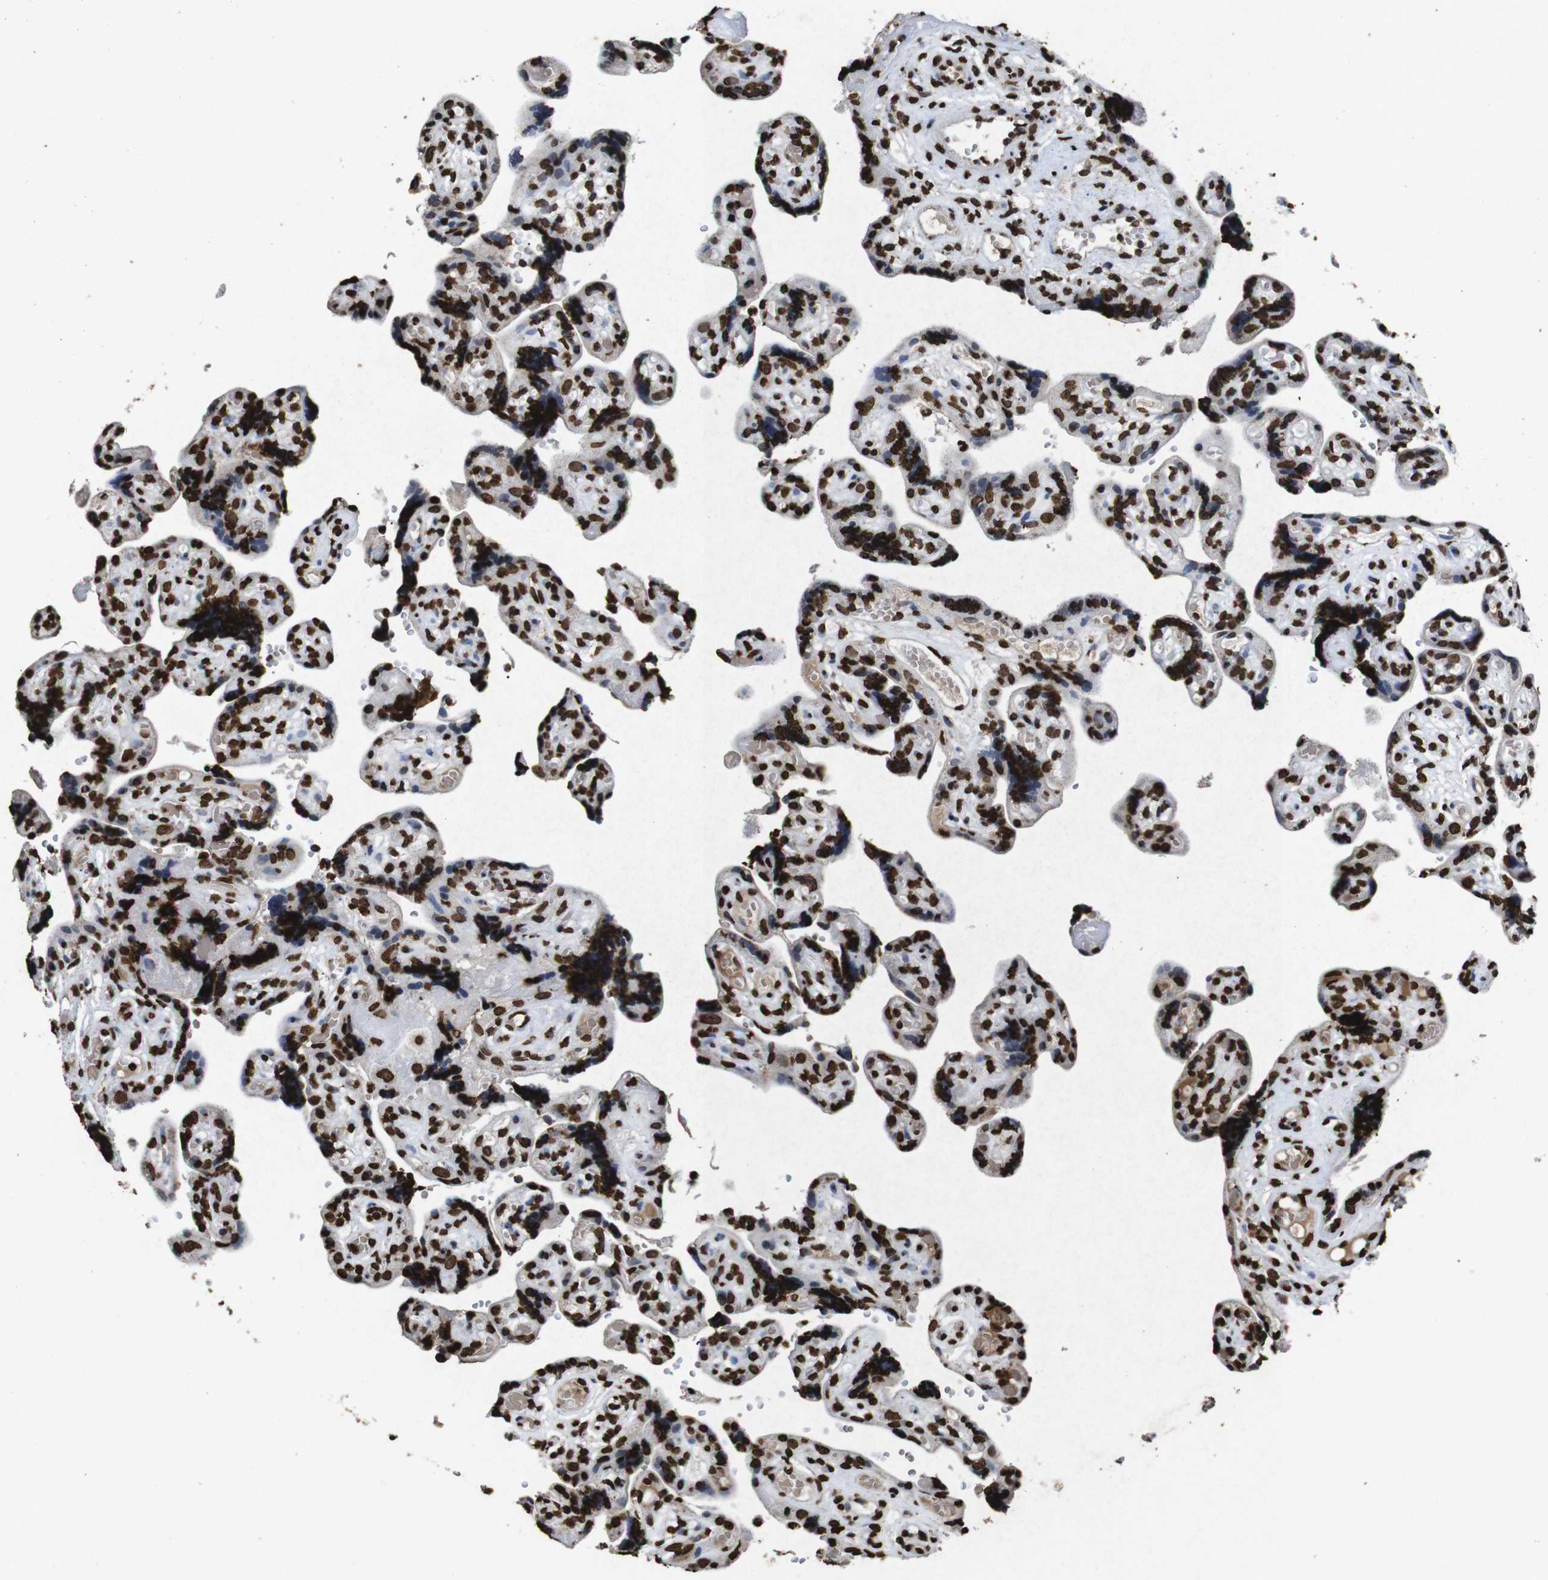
{"staining": {"intensity": "strong", "quantity": ">75%", "location": "nuclear"}, "tissue": "placenta", "cell_type": "Decidual cells", "image_type": "normal", "snomed": [{"axis": "morphology", "description": "Normal tissue, NOS"}, {"axis": "topography", "description": "Placenta"}], "caption": "An immunohistochemistry histopathology image of benign tissue is shown. Protein staining in brown shows strong nuclear positivity in placenta within decidual cells.", "gene": "MDM2", "patient": {"sex": "female", "age": 30}}